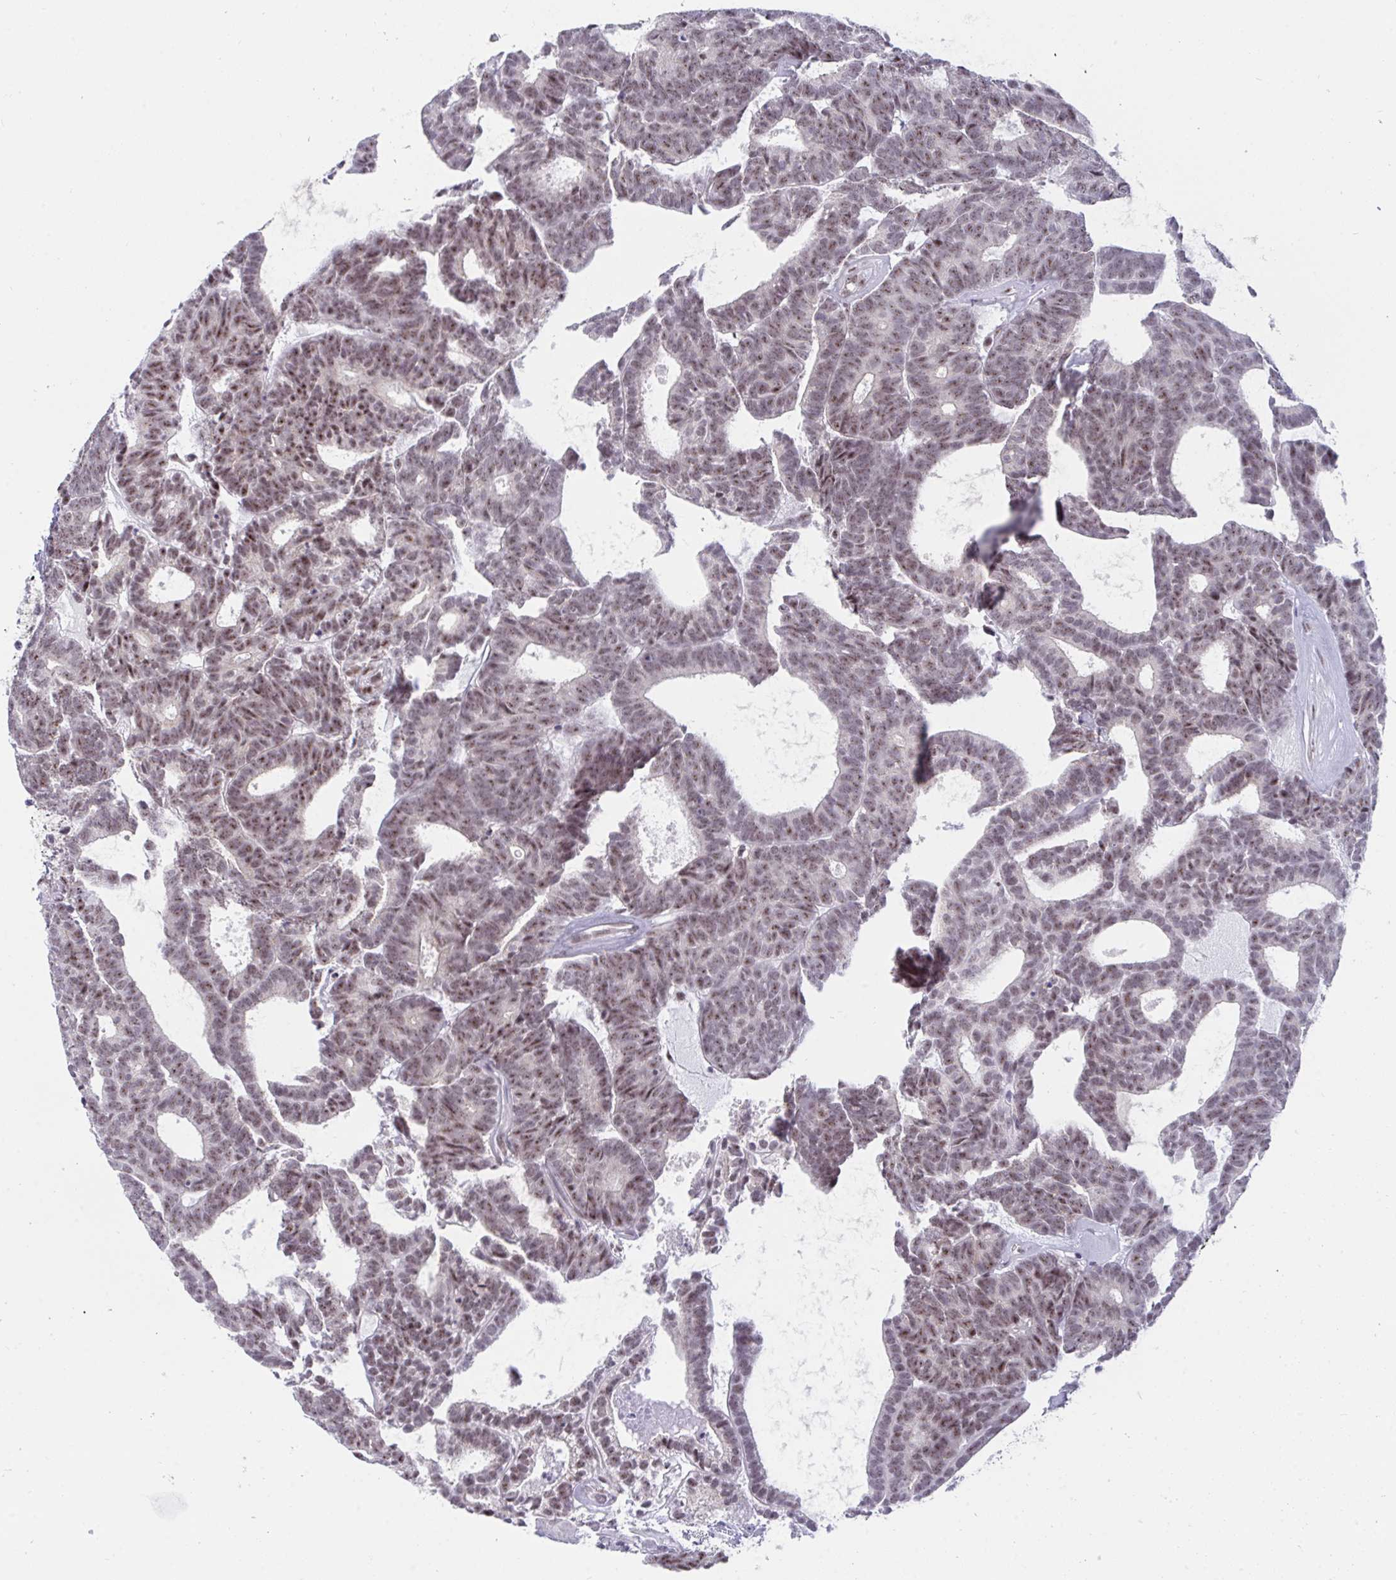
{"staining": {"intensity": "weak", "quantity": "25%-75%", "location": "nuclear"}, "tissue": "head and neck cancer", "cell_type": "Tumor cells", "image_type": "cancer", "snomed": [{"axis": "morphology", "description": "Adenocarcinoma, NOS"}, {"axis": "topography", "description": "Head-Neck"}], "caption": "Human head and neck cancer stained for a protein (brown) demonstrates weak nuclear positive staining in approximately 25%-75% of tumor cells.", "gene": "PRR14", "patient": {"sex": "female", "age": 81}}